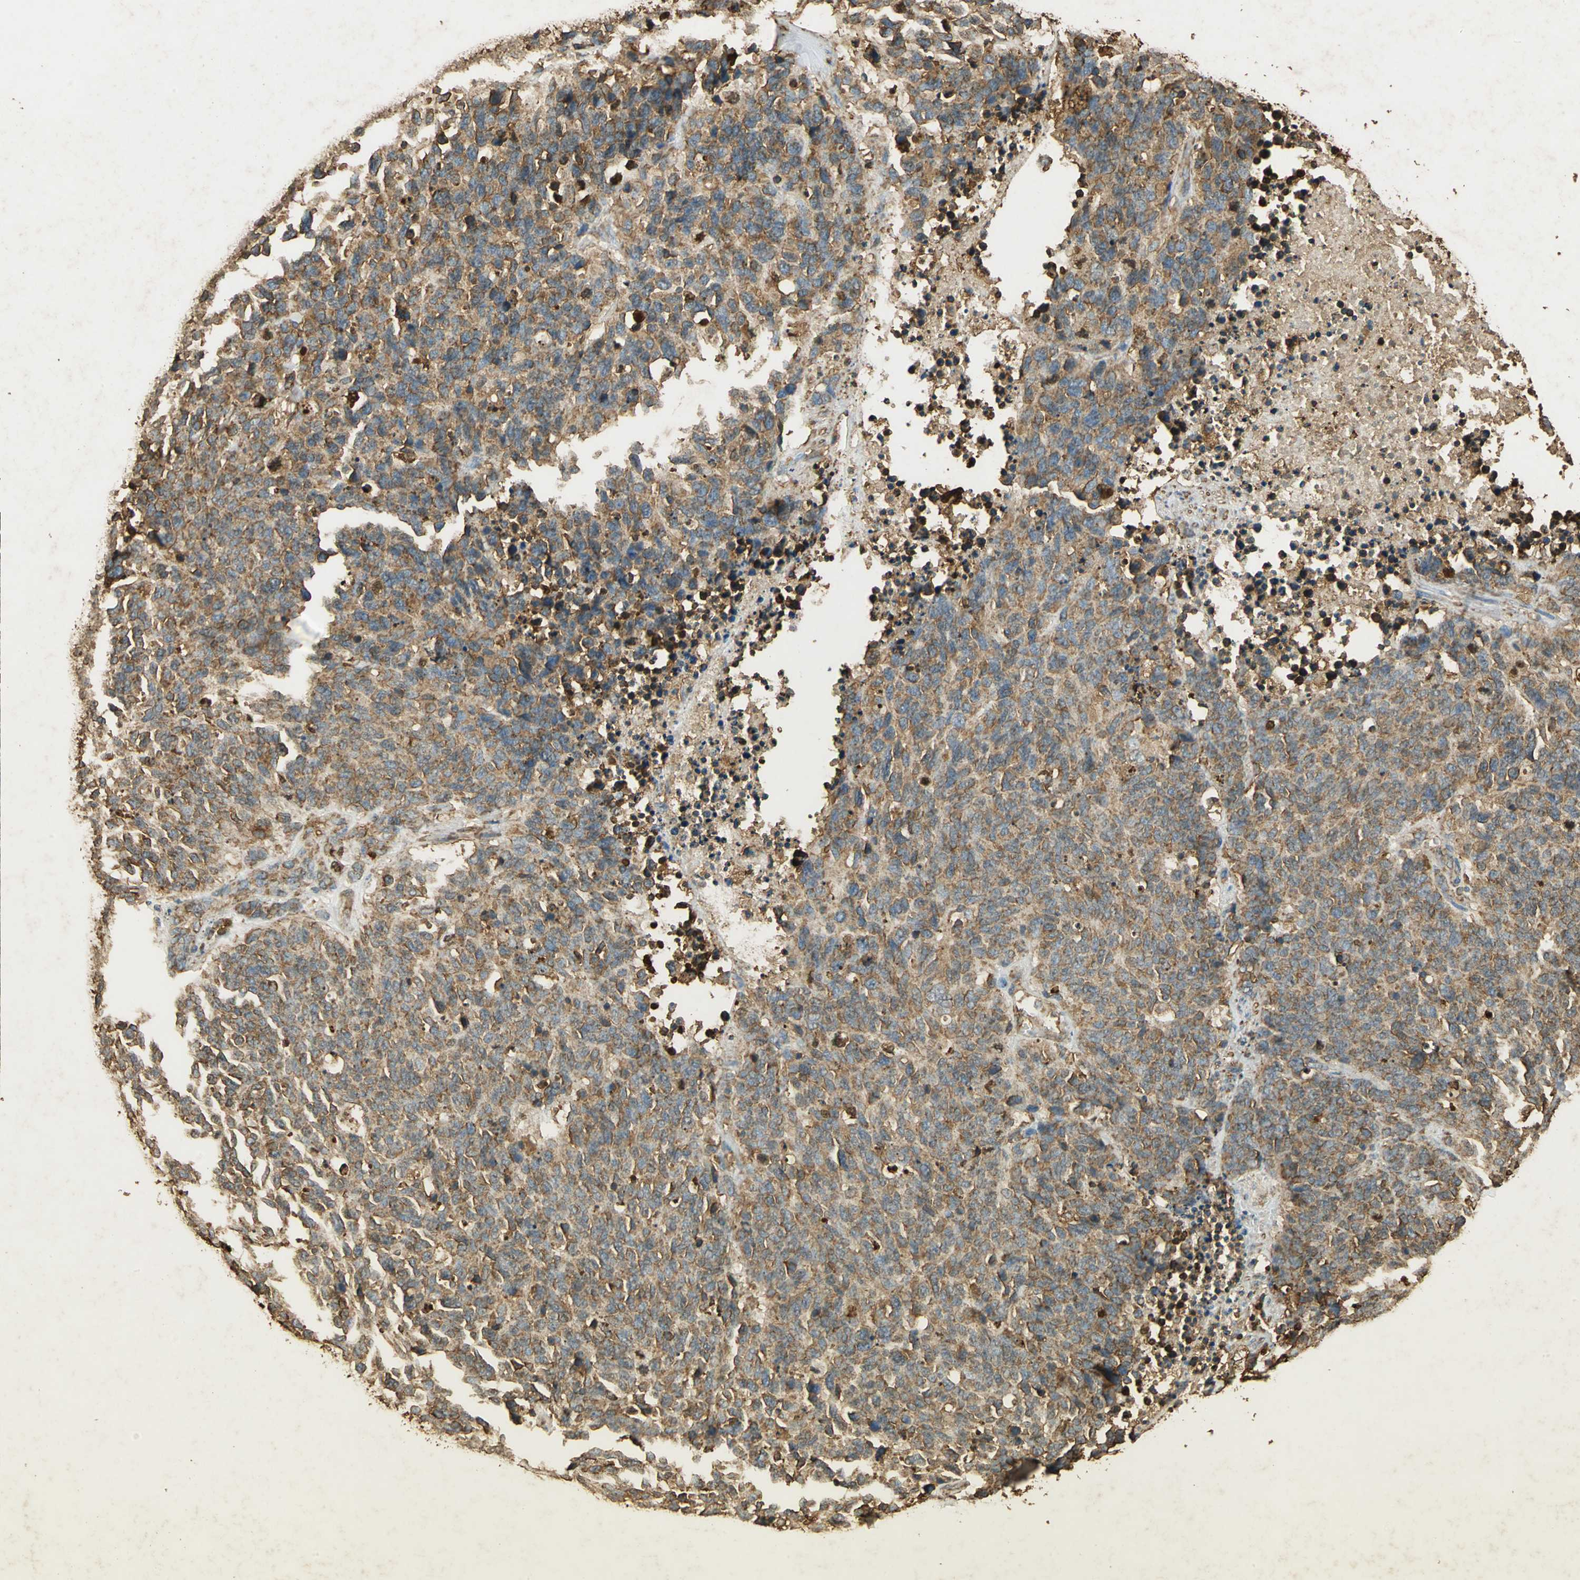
{"staining": {"intensity": "moderate", "quantity": ">75%", "location": "cytoplasmic/membranous"}, "tissue": "lung cancer", "cell_type": "Tumor cells", "image_type": "cancer", "snomed": [{"axis": "morphology", "description": "Neoplasm, malignant, NOS"}, {"axis": "topography", "description": "Lung"}], "caption": "Lung cancer (neoplasm (malignant)) stained for a protein demonstrates moderate cytoplasmic/membranous positivity in tumor cells. (DAB = brown stain, brightfield microscopy at high magnification).", "gene": "HSP90B1", "patient": {"sex": "female", "age": 58}}